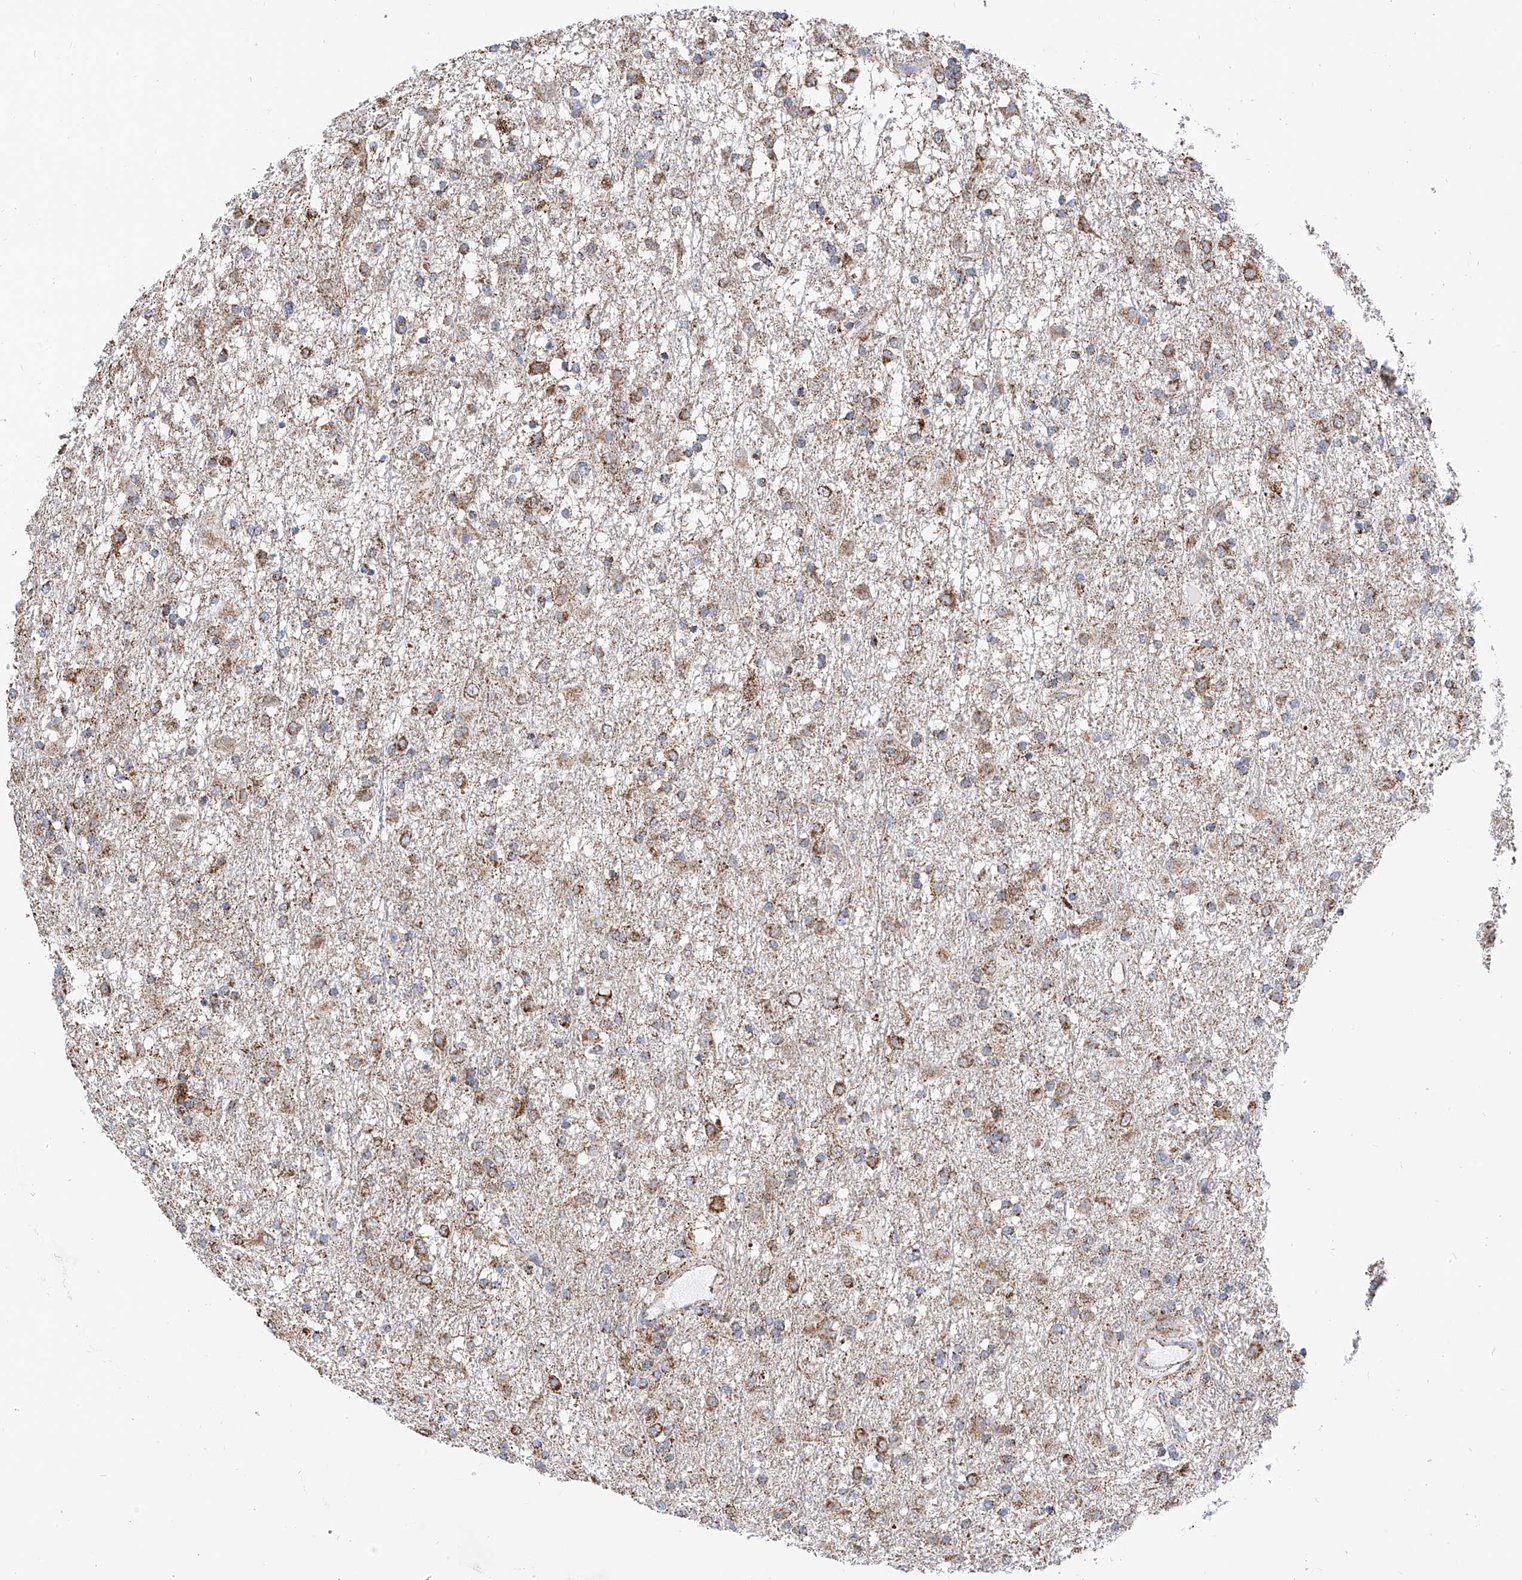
{"staining": {"intensity": "moderate", "quantity": "25%-75%", "location": "cytoplasmic/membranous"}, "tissue": "glioma", "cell_type": "Tumor cells", "image_type": "cancer", "snomed": [{"axis": "morphology", "description": "Glioma, malignant, Low grade"}, {"axis": "topography", "description": "Brain"}], "caption": "Brown immunohistochemical staining in human low-grade glioma (malignant) shows moderate cytoplasmic/membranous expression in about 25%-75% of tumor cells.", "gene": "NALCN", "patient": {"sex": "male", "age": 65}}